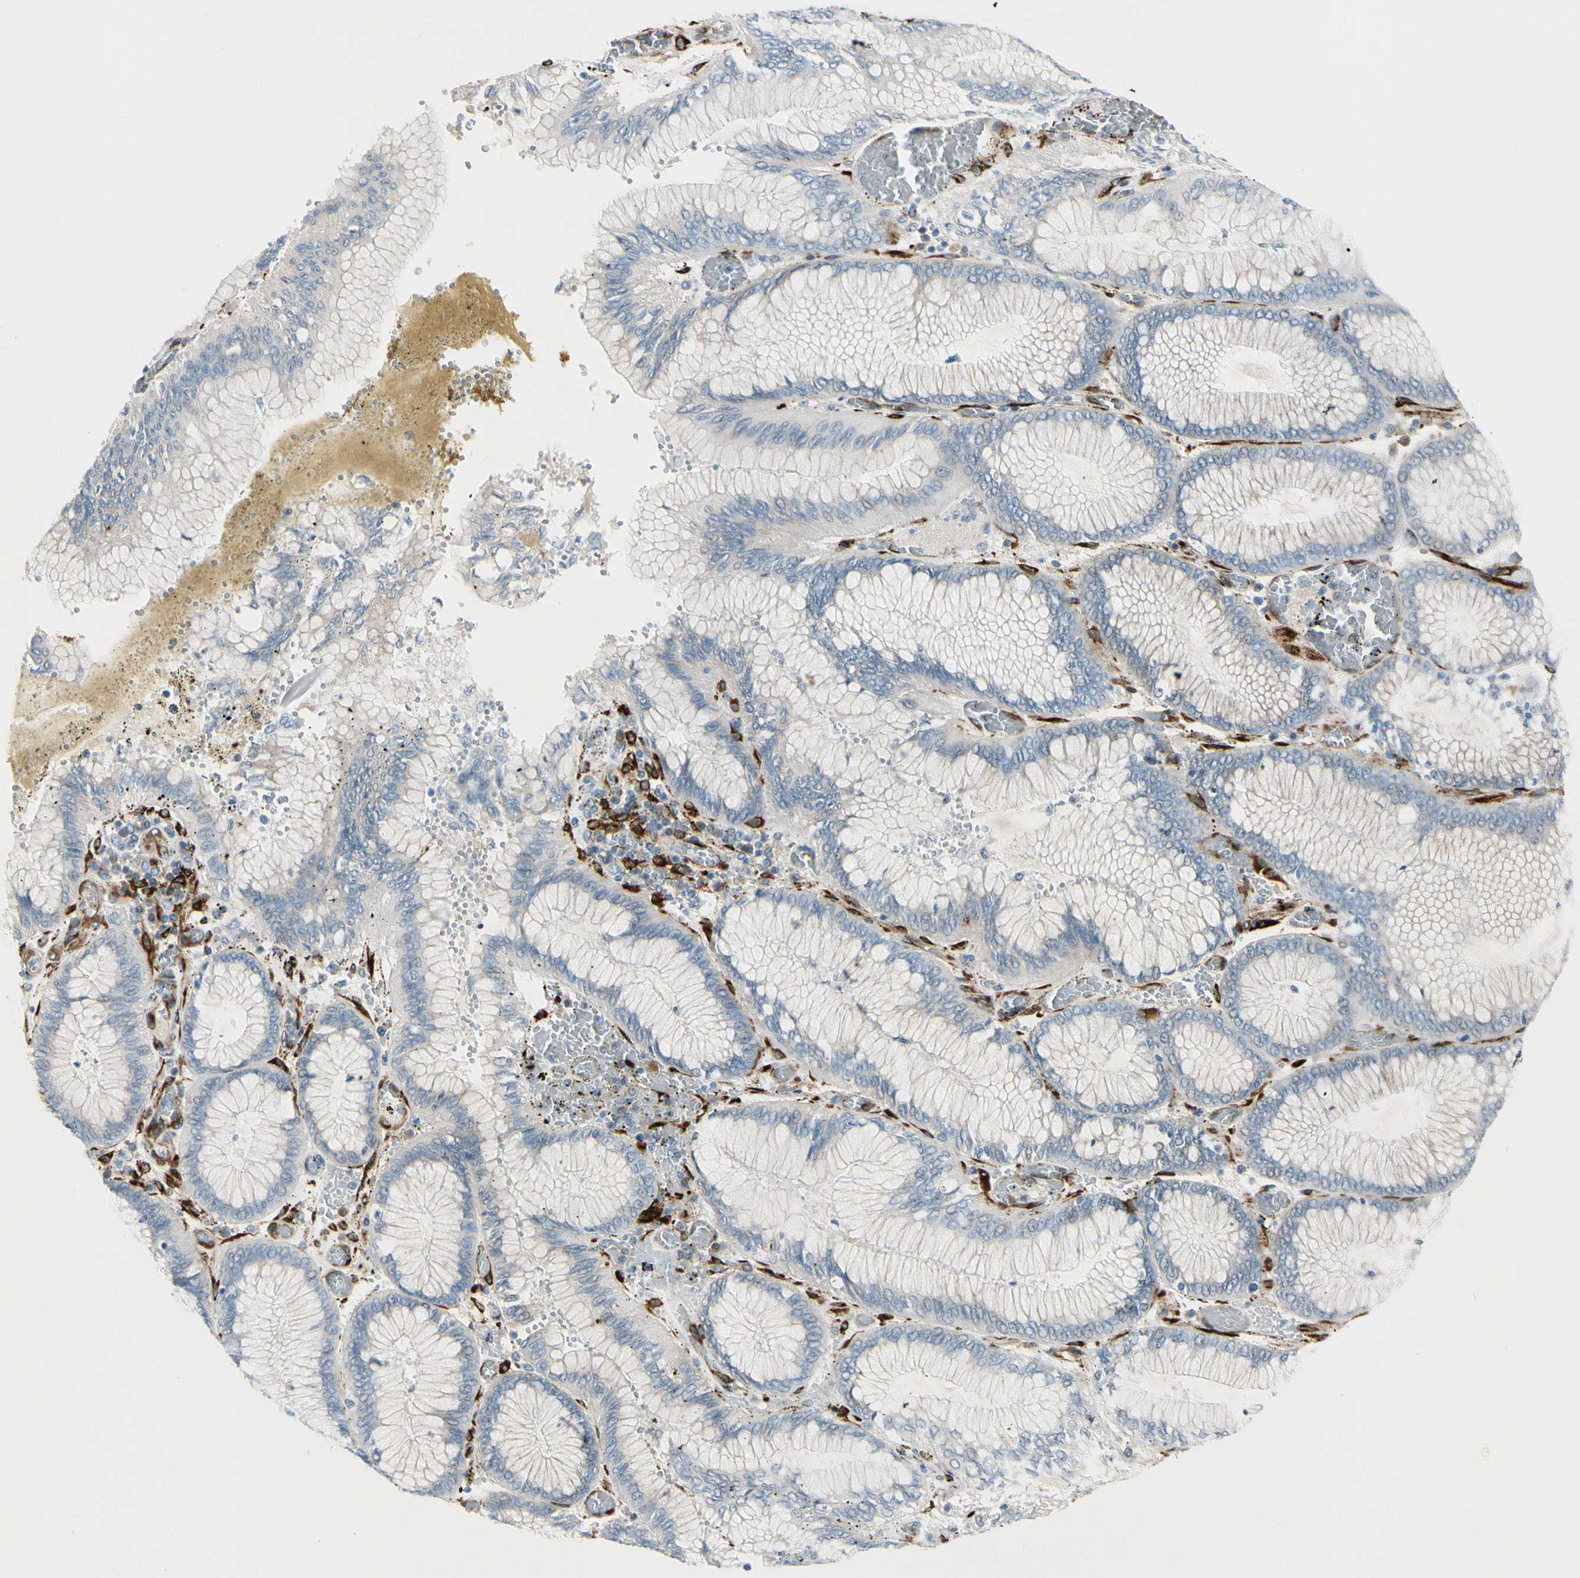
{"staining": {"intensity": "negative", "quantity": "none", "location": "none"}, "tissue": "stomach cancer", "cell_type": "Tumor cells", "image_type": "cancer", "snomed": [{"axis": "morphology", "description": "Normal tissue, NOS"}, {"axis": "morphology", "description": "Adenocarcinoma, NOS"}, {"axis": "topography", "description": "Stomach, upper"}, {"axis": "topography", "description": "Stomach"}], "caption": "Tumor cells show no significant protein expression in stomach cancer.", "gene": "FKBP7", "patient": {"sex": "male", "age": 76}}